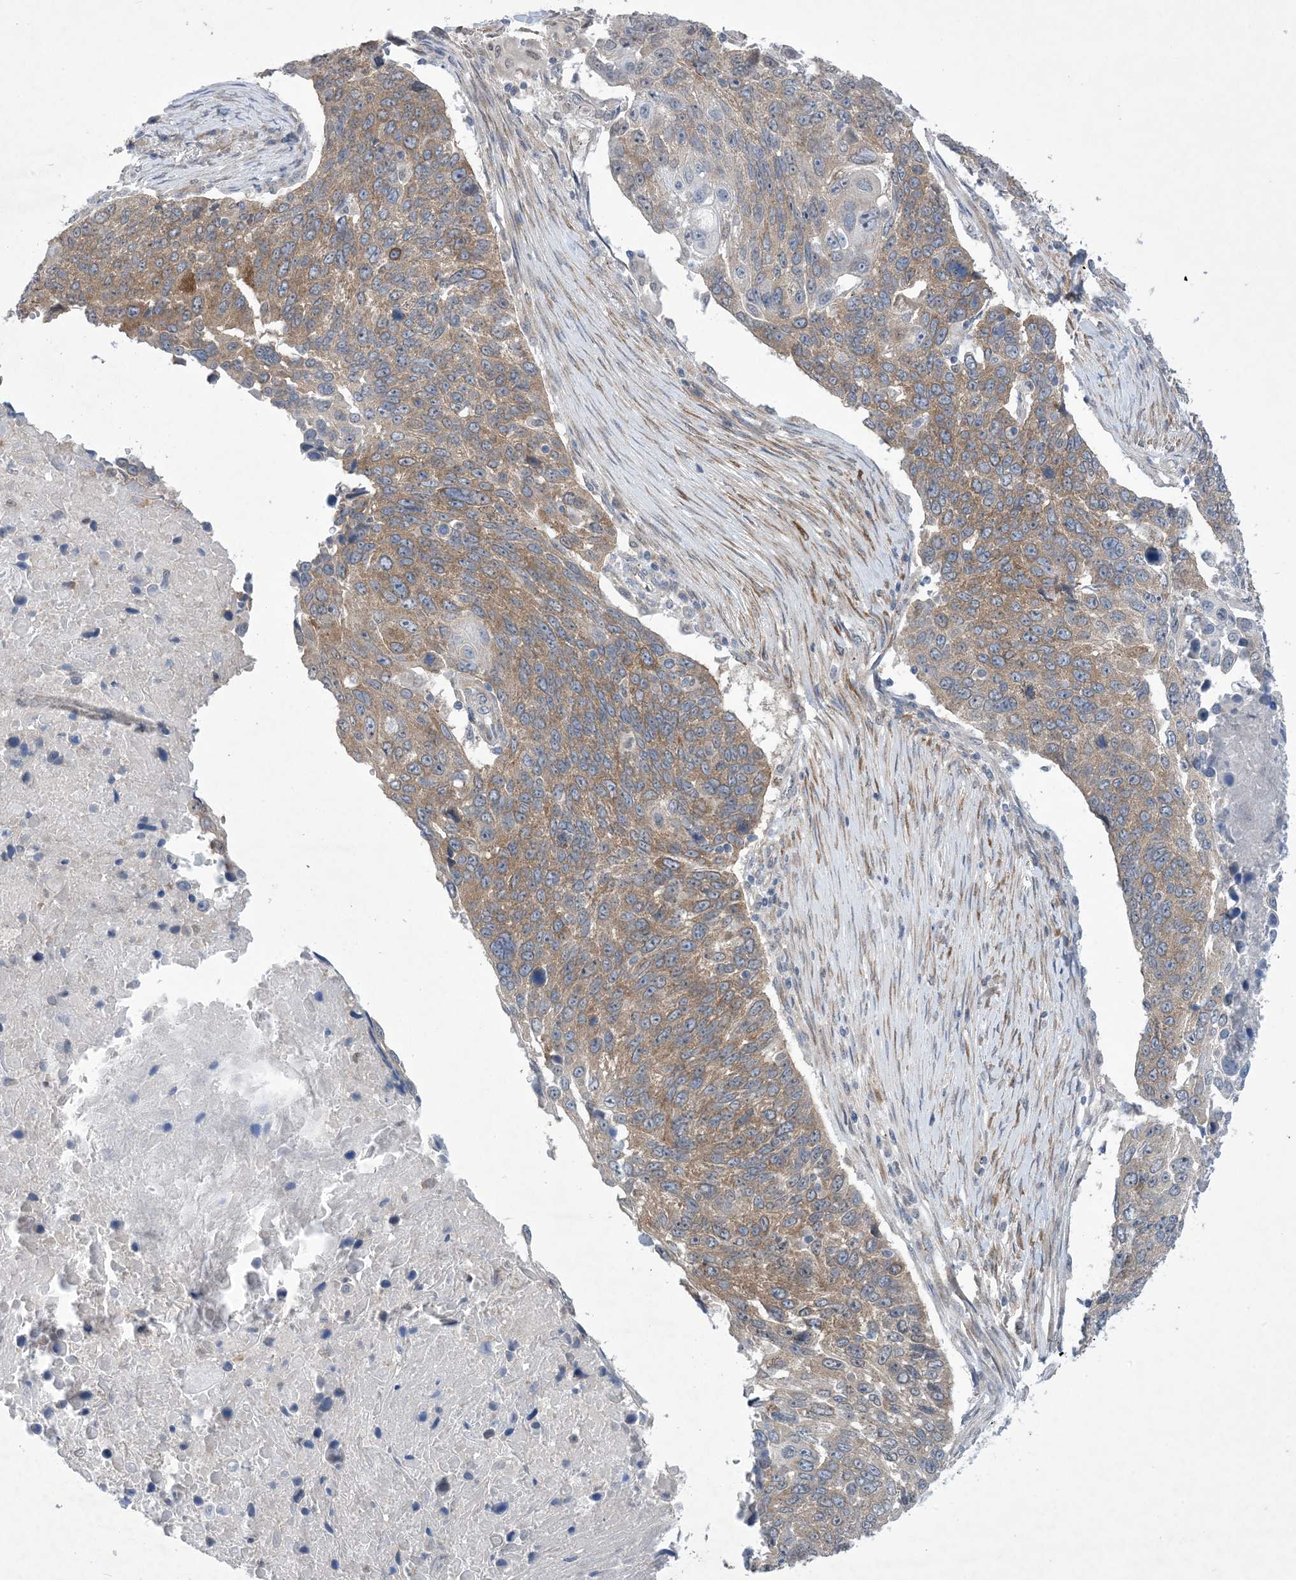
{"staining": {"intensity": "moderate", "quantity": ">75%", "location": "cytoplasmic/membranous"}, "tissue": "lung cancer", "cell_type": "Tumor cells", "image_type": "cancer", "snomed": [{"axis": "morphology", "description": "Squamous cell carcinoma, NOS"}, {"axis": "topography", "description": "Lung"}], "caption": "Protein staining of lung cancer (squamous cell carcinoma) tissue reveals moderate cytoplasmic/membranous positivity in about >75% of tumor cells. (DAB (3,3'-diaminobenzidine) IHC, brown staining for protein, blue staining for nuclei).", "gene": "EHBP1", "patient": {"sex": "male", "age": 66}}